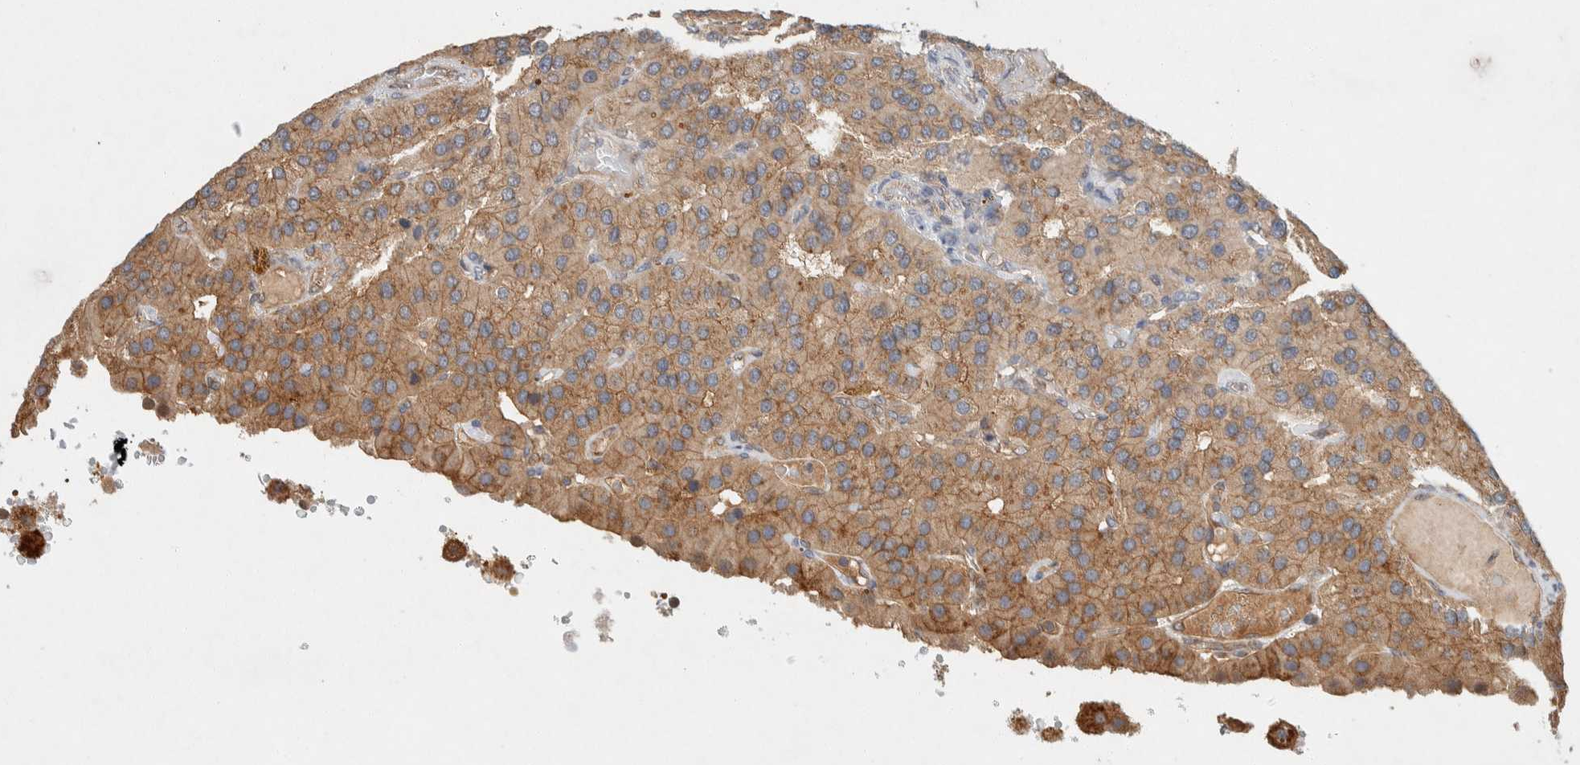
{"staining": {"intensity": "moderate", "quantity": ">75%", "location": "cytoplasmic/membranous"}, "tissue": "parathyroid gland", "cell_type": "Glandular cells", "image_type": "normal", "snomed": [{"axis": "morphology", "description": "Normal tissue, NOS"}, {"axis": "morphology", "description": "Adenoma, NOS"}, {"axis": "topography", "description": "Parathyroid gland"}], "caption": "Immunohistochemical staining of unremarkable human parathyroid gland shows moderate cytoplasmic/membranous protein expression in approximately >75% of glandular cells. (brown staining indicates protein expression, while blue staining denotes nuclei).", "gene": "PXK", "patient": {"sex": "female", "age": 86}}